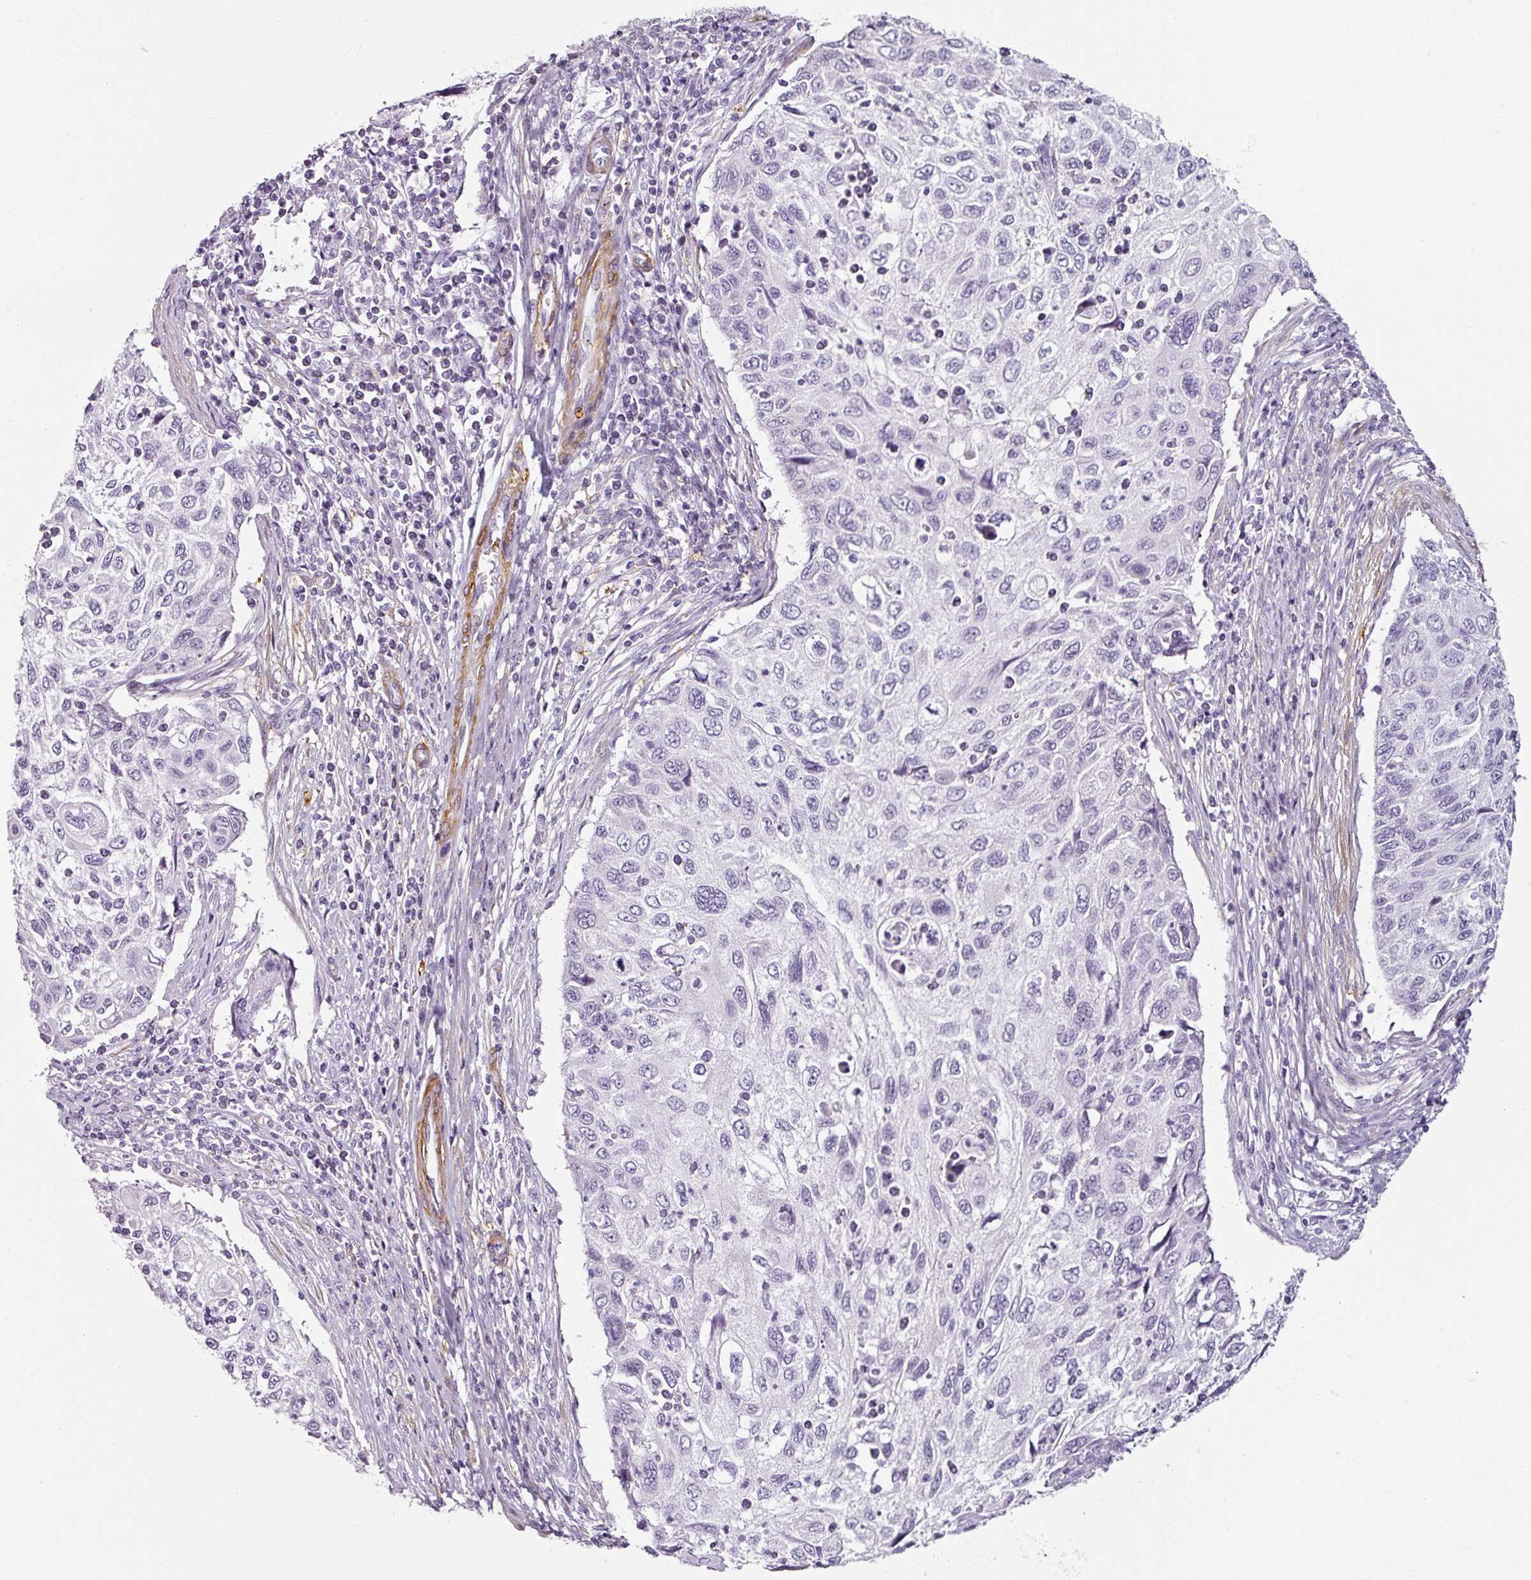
{"staining": {"intensity": "negative", "quantity": "none", "location": "none"}, "tissue": "cervical cancer", "cell_type": "Tumor cells", "image_type": "cancer", "snomed": [{"axis": "morphology", "description": "Squamous cell carcinoma, NOS"}, {"axis": "topography", "description": "Cervix"}], "caption": "Immunohistochemistry (IHC) histopathology image of cervical squamous cell carcinoma stained for a protein (brown), which demonstrates no positivity in tumor cells.", "gene": "CAP2", "patient": {"sex": "female", "age": 70}}